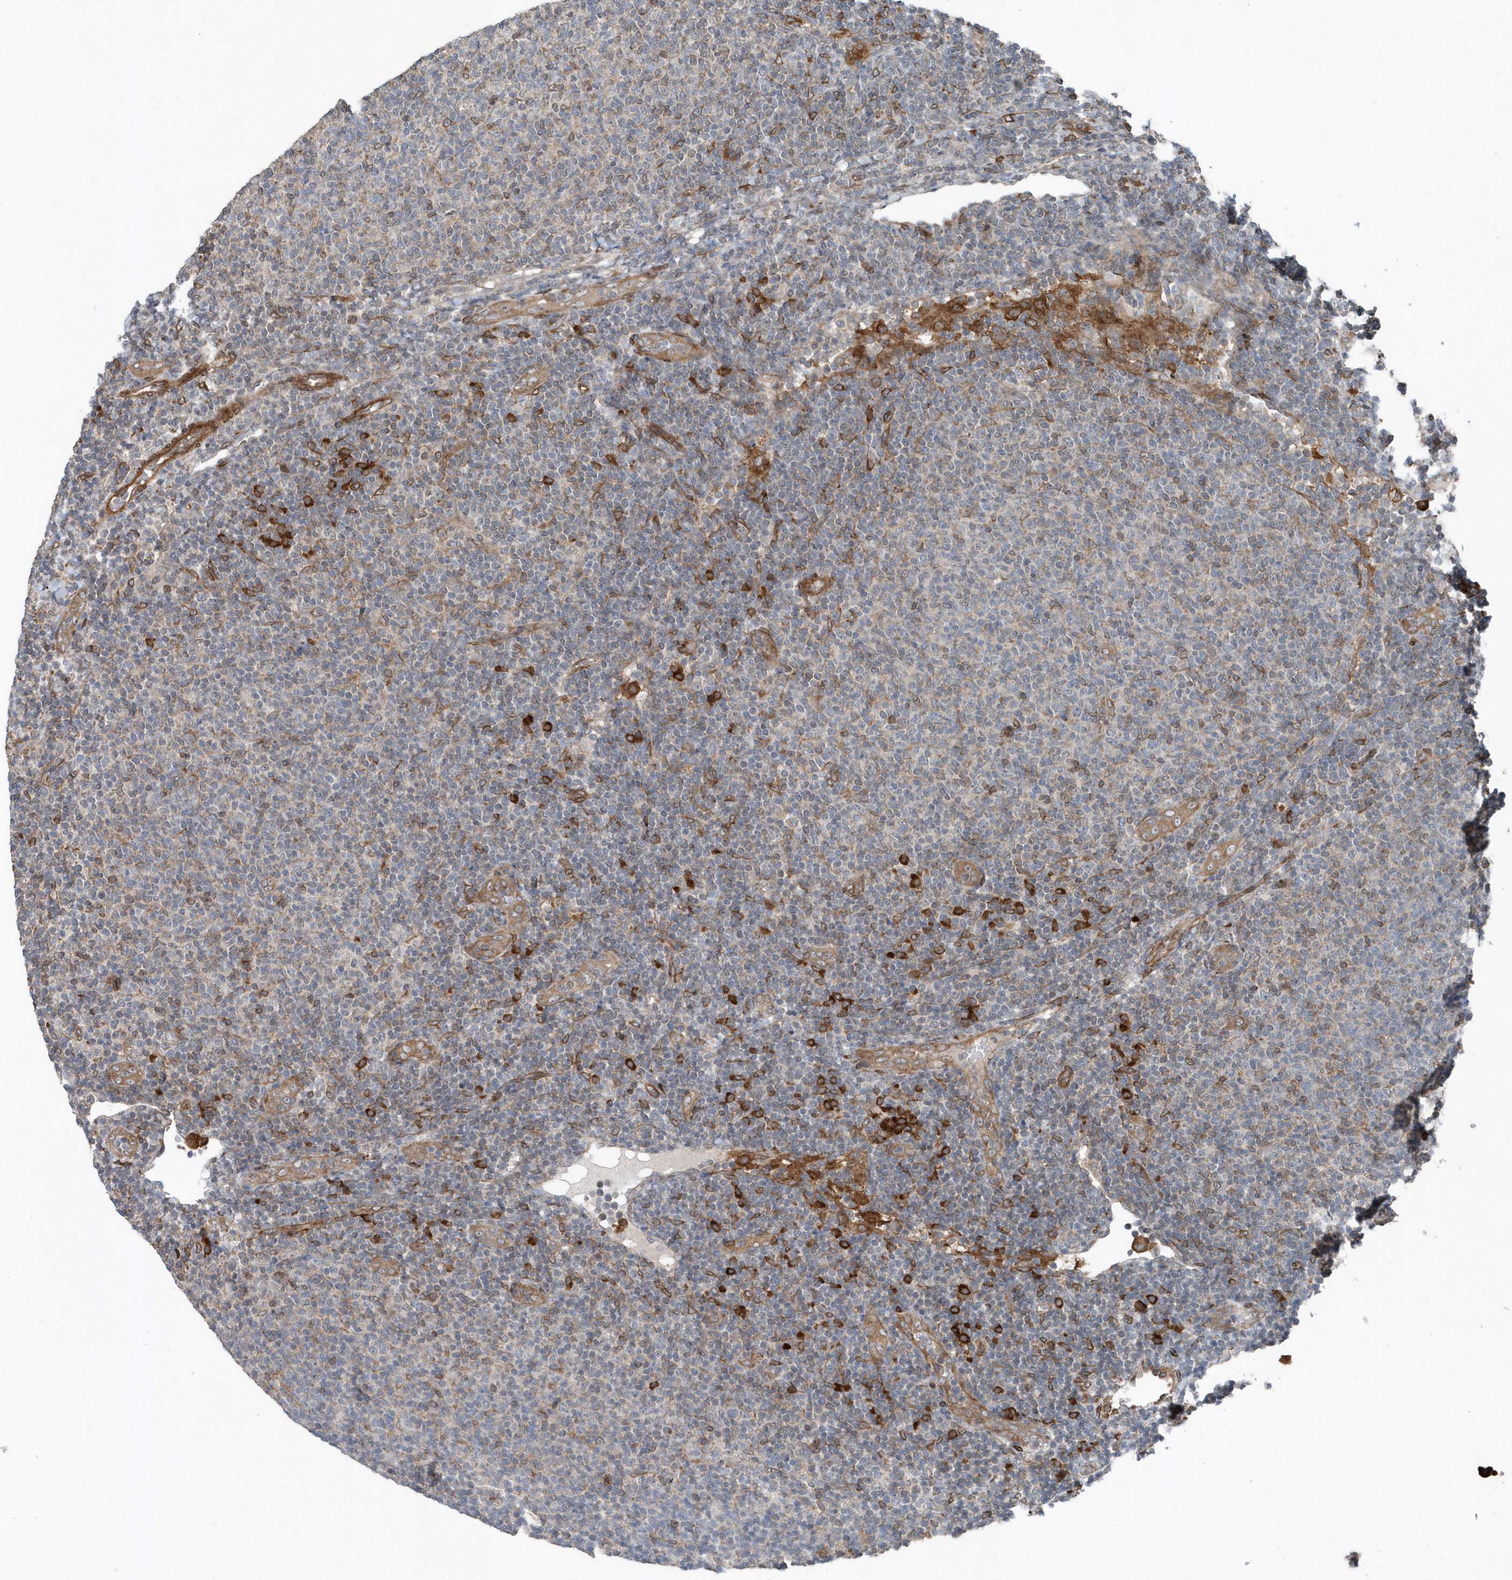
{"staining": {"intensity": "strong", "quantity": "<25%", "location": "cytoplasmic/membranous"}, "tissue": "lymphoma", "cell_type": "Tumor cells", "image_type": "cancer", "snomed": [{"axis": "morphology", "description": "Malignant lymphoma, non-Hodgkin's type, Low grade"}, {"axis": "topography", "description": "Lymph node"}], "caption": "Brown immunohistochemical staining in human low-grade malignant lymphoma, non-Hodgkin's type displays strong cytoplasmic/membranous expression in about <25% of tumor cells. Nuclei are stained in blue.", "gene": "MCC", "patient": {"sex": "male", "age": 66}}